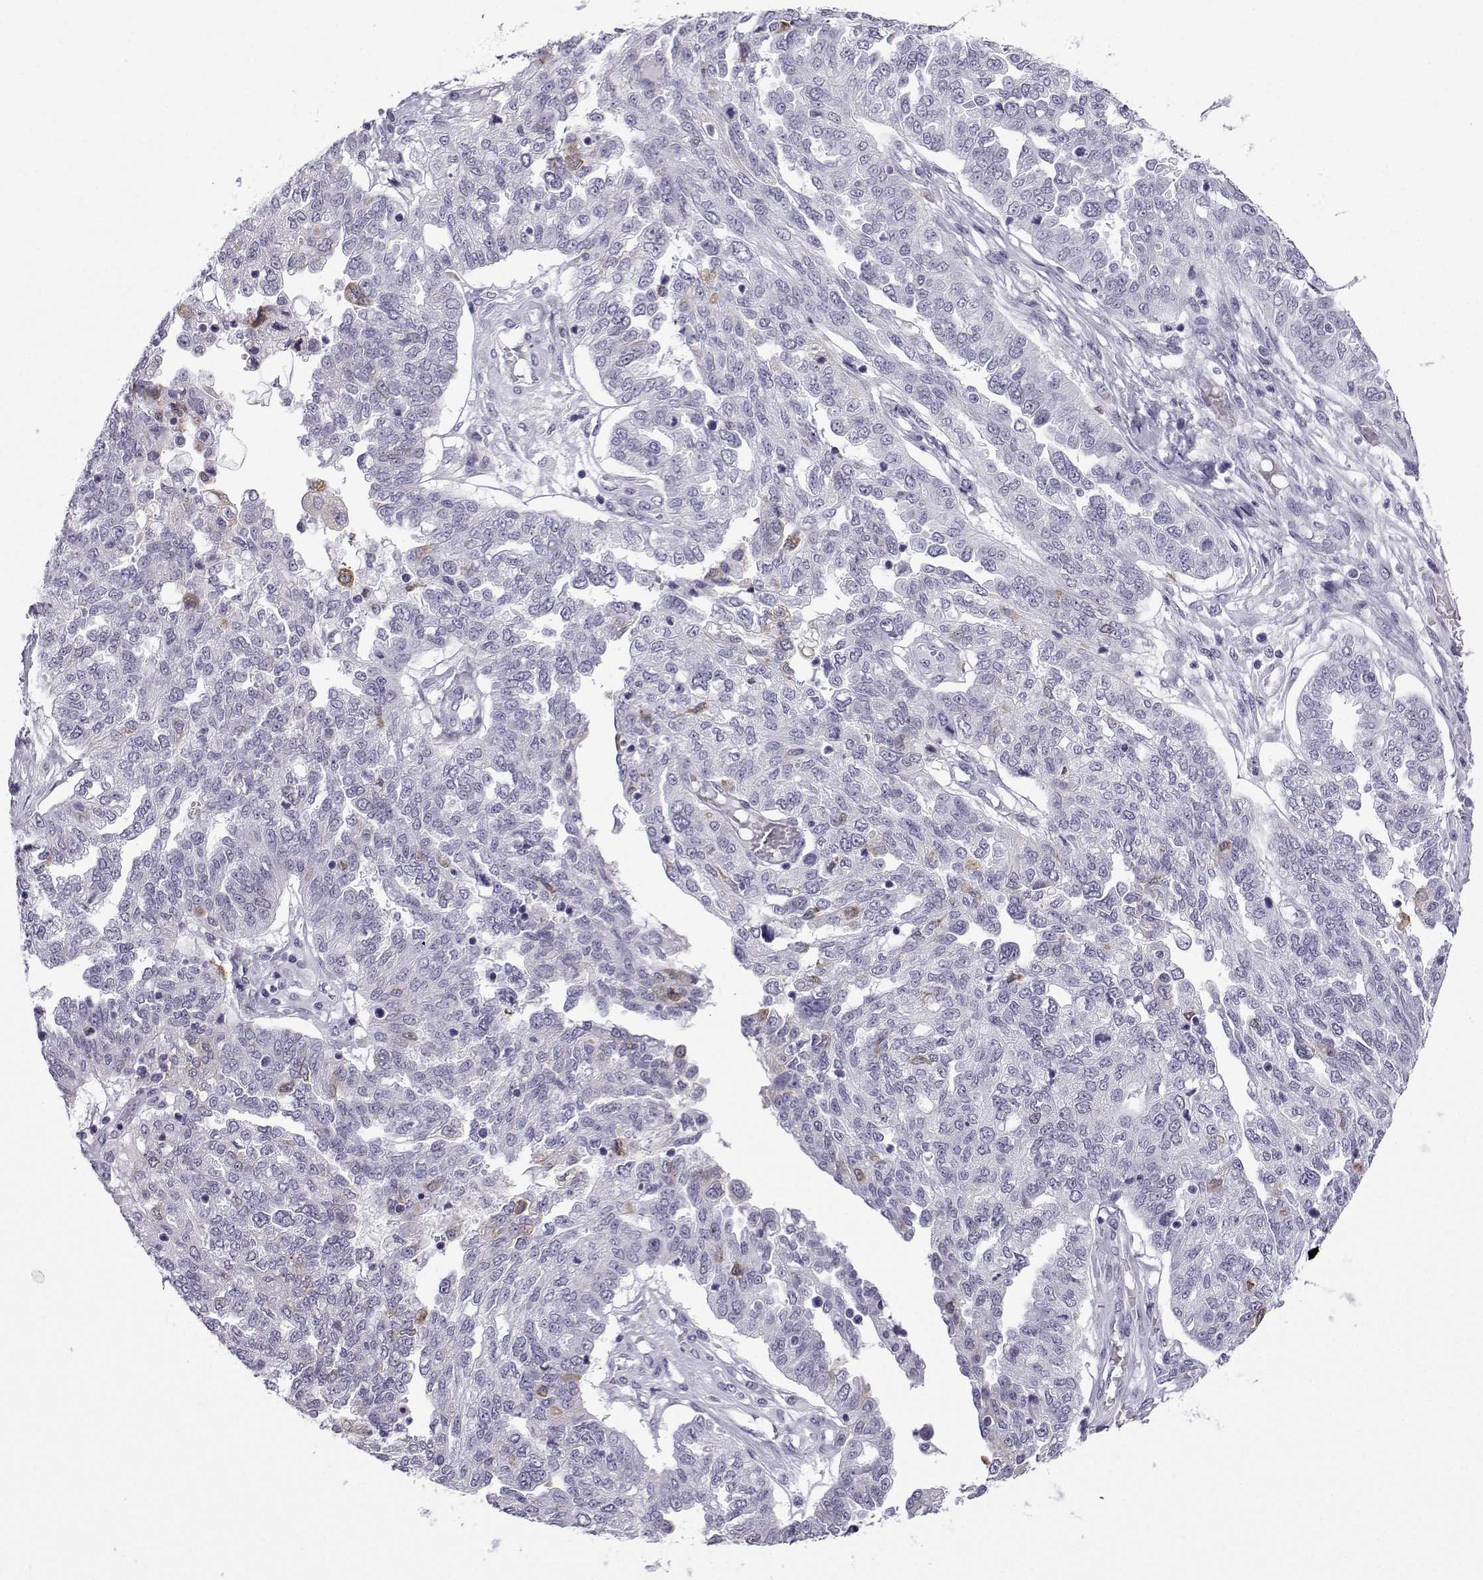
{"staining": {"intensity": "weak", "quantity": "<25%", "location": "cytoplasmic/membranous"}, "tissue": "ovarian cancer", "cell_type": "Tumor cells", "image_type": "cancer", "snomed": [{"axis": "morphology", "description": "Cystadenocarcinoma, serous, NOS"}, {"axis": "topography", "description": "Ovary"}], "caption": "An immunohistochemistry (IHC) histopathology image of serous cystadenocarcinoma (ovarian) is shown. There is no staining in tumor cells of serous cystadenocarcinoma (ovarian).", "gene": "MRGBP", "patient": {"sex": "female", "age": 67}}